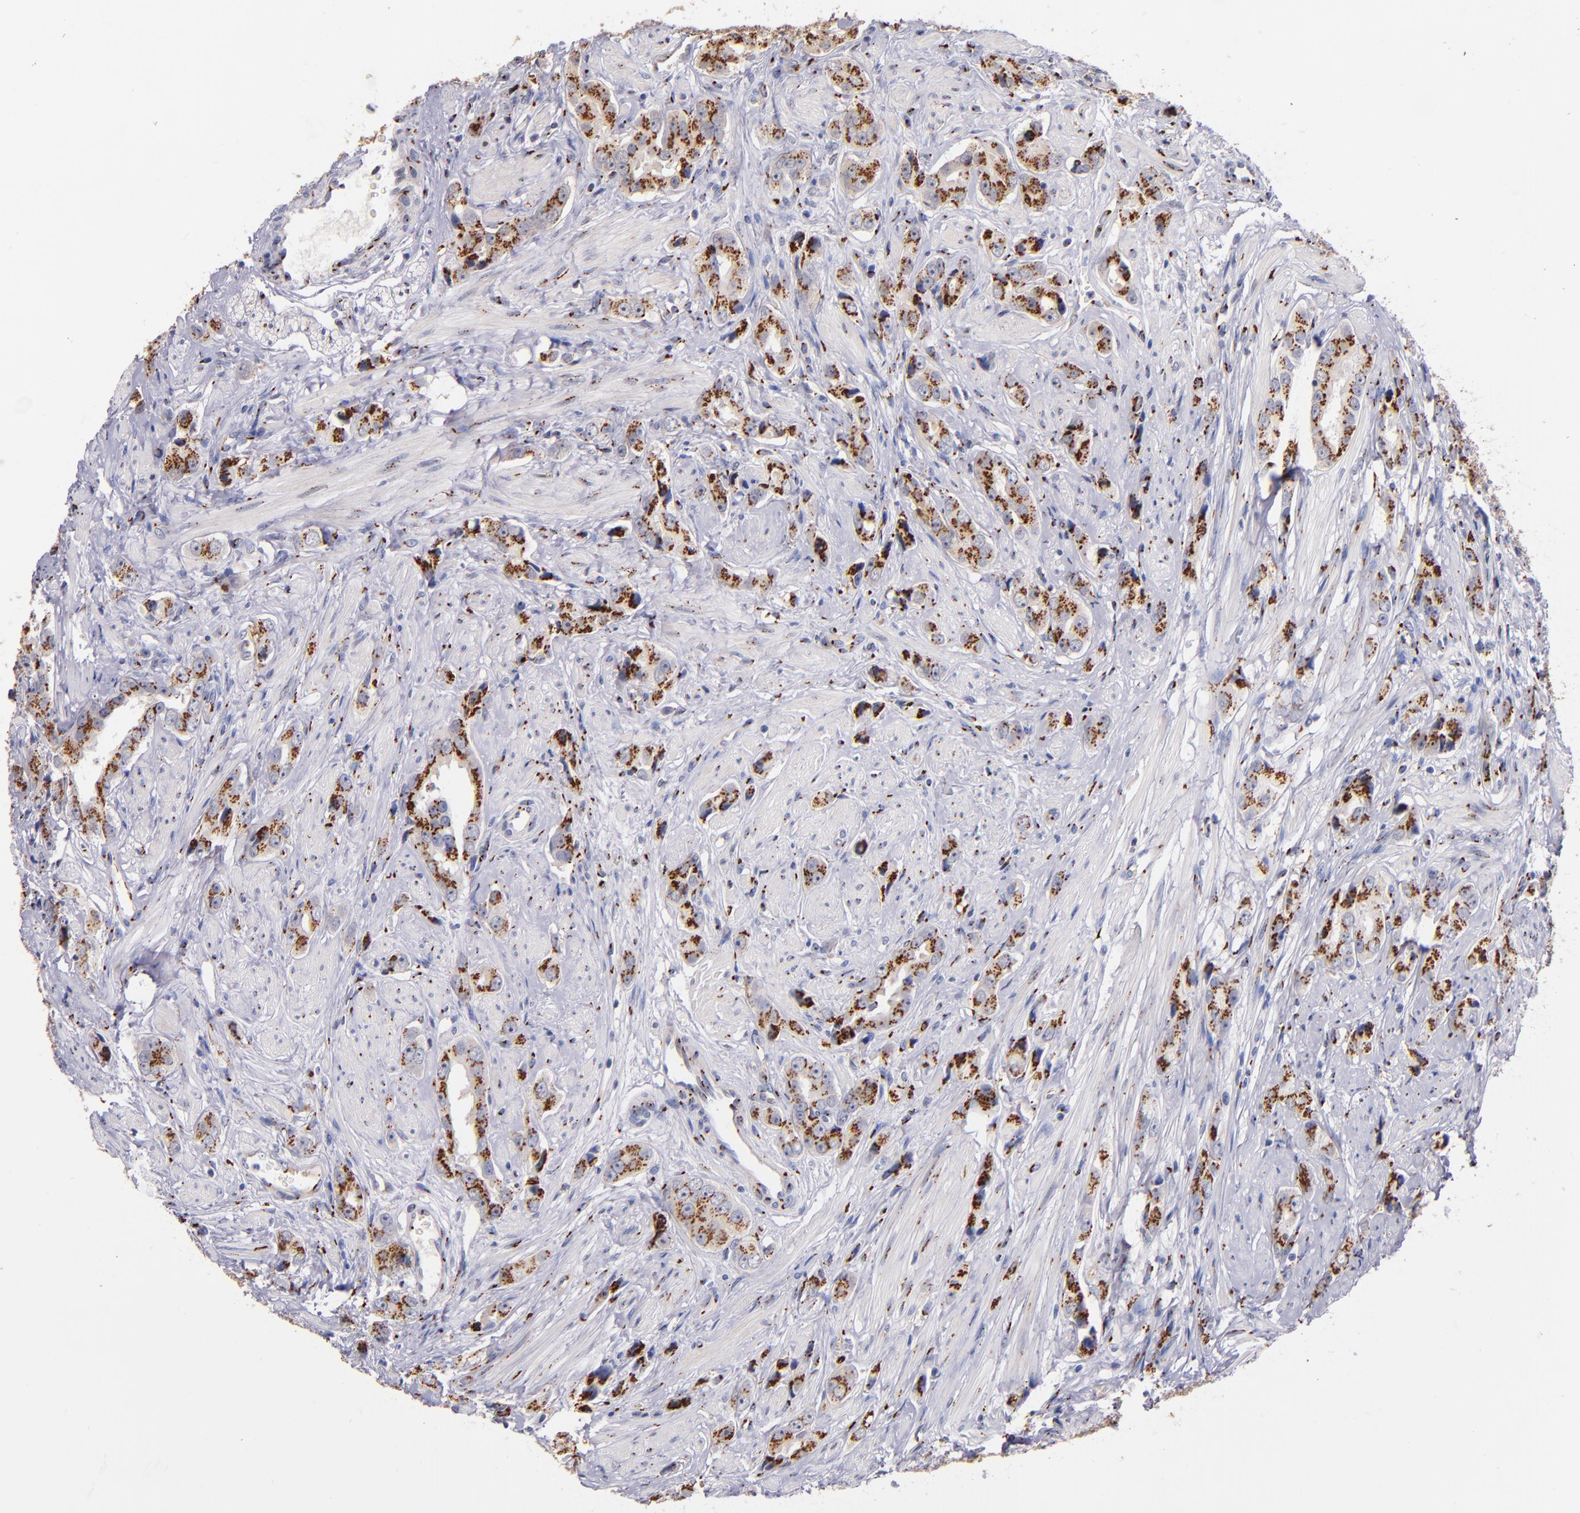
{"staining": {"intensity": "strong", "quantity": ">75%", "location": "cytoplasmic/membranous"}, "tissue": "prostate cancer", "cell_type": "Tumor cells", "image_type": "cancer", "snomed": [{"axis": "morphology", "description": "Adenocarcinoma, Medium grade"}, {"axis": "topography", "description": "Prostate"}], "caption": "Protein staining by immunohistochemistry exhibits strong cytoplasmic/membranous expression in approximately >75% of tumor cells in prostate medium-grade adenocarcinoma. Immunohistochemistry (ihc) stains the protein in brown and the nuclei are stained blue.", "gene": "GOLIM4", "patient": {"sex": "male", "age": 53}}